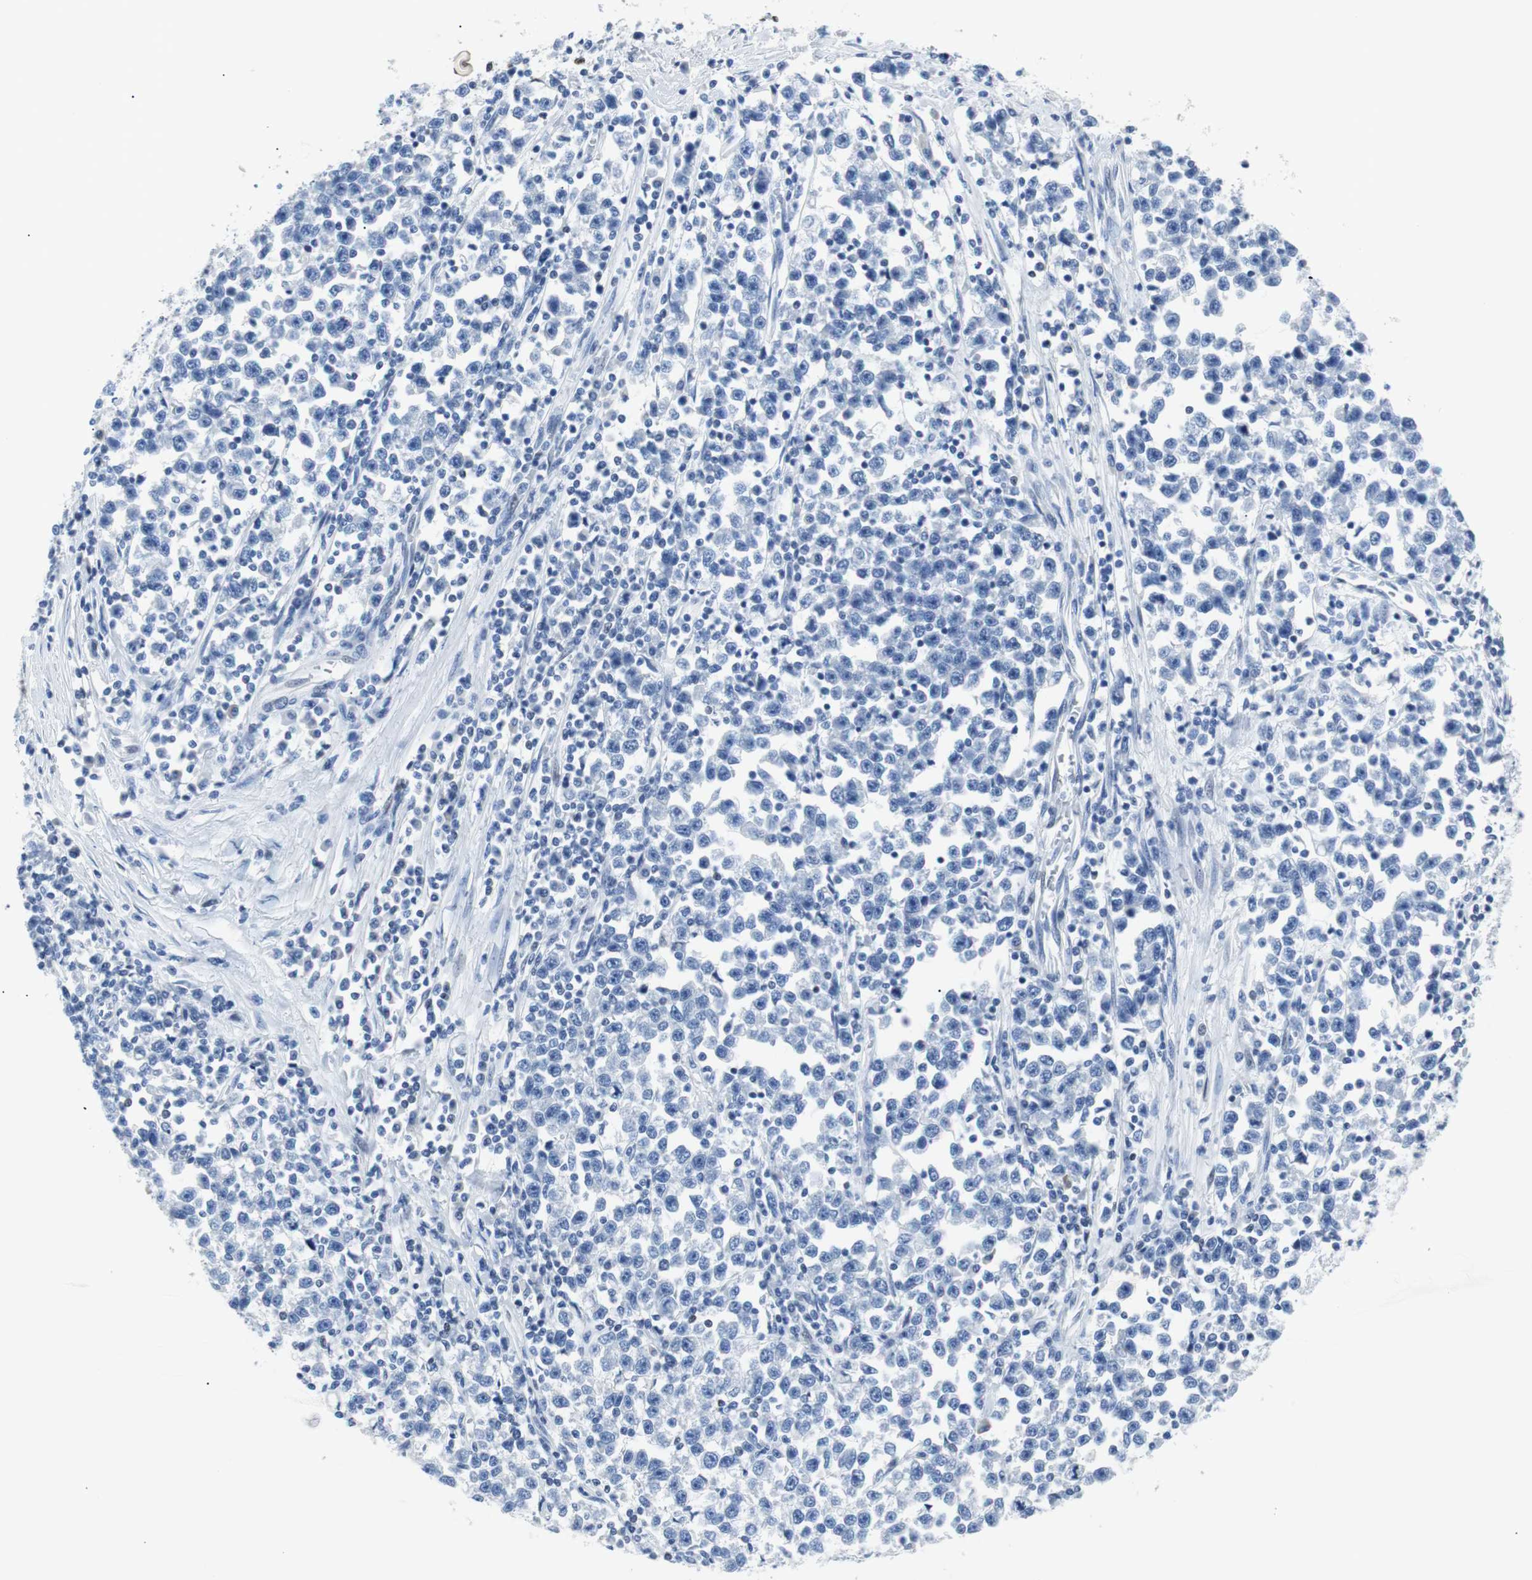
{"staining": {"intensity": "negative", "quantity": "none", "location": "none"}, "tissue": "testis cancer", "cell_type": "Tumor cells", "image_type": "cancer", "snomed": [{"axis": "morphology", "description": "Seminoma, NOS"}, {"axis": "topography", "description": "Testis"}], "caption": "Seminoma (testis) was stained to show a protein in brown. There is no significant expression in tumor cells. (Brightfield microscopy of DAB (3,3'-diaminobenzidine) immunohistochemistry at high magnification).", "gene": "JUN", "patient": {"sex": "male", "age": 43}}